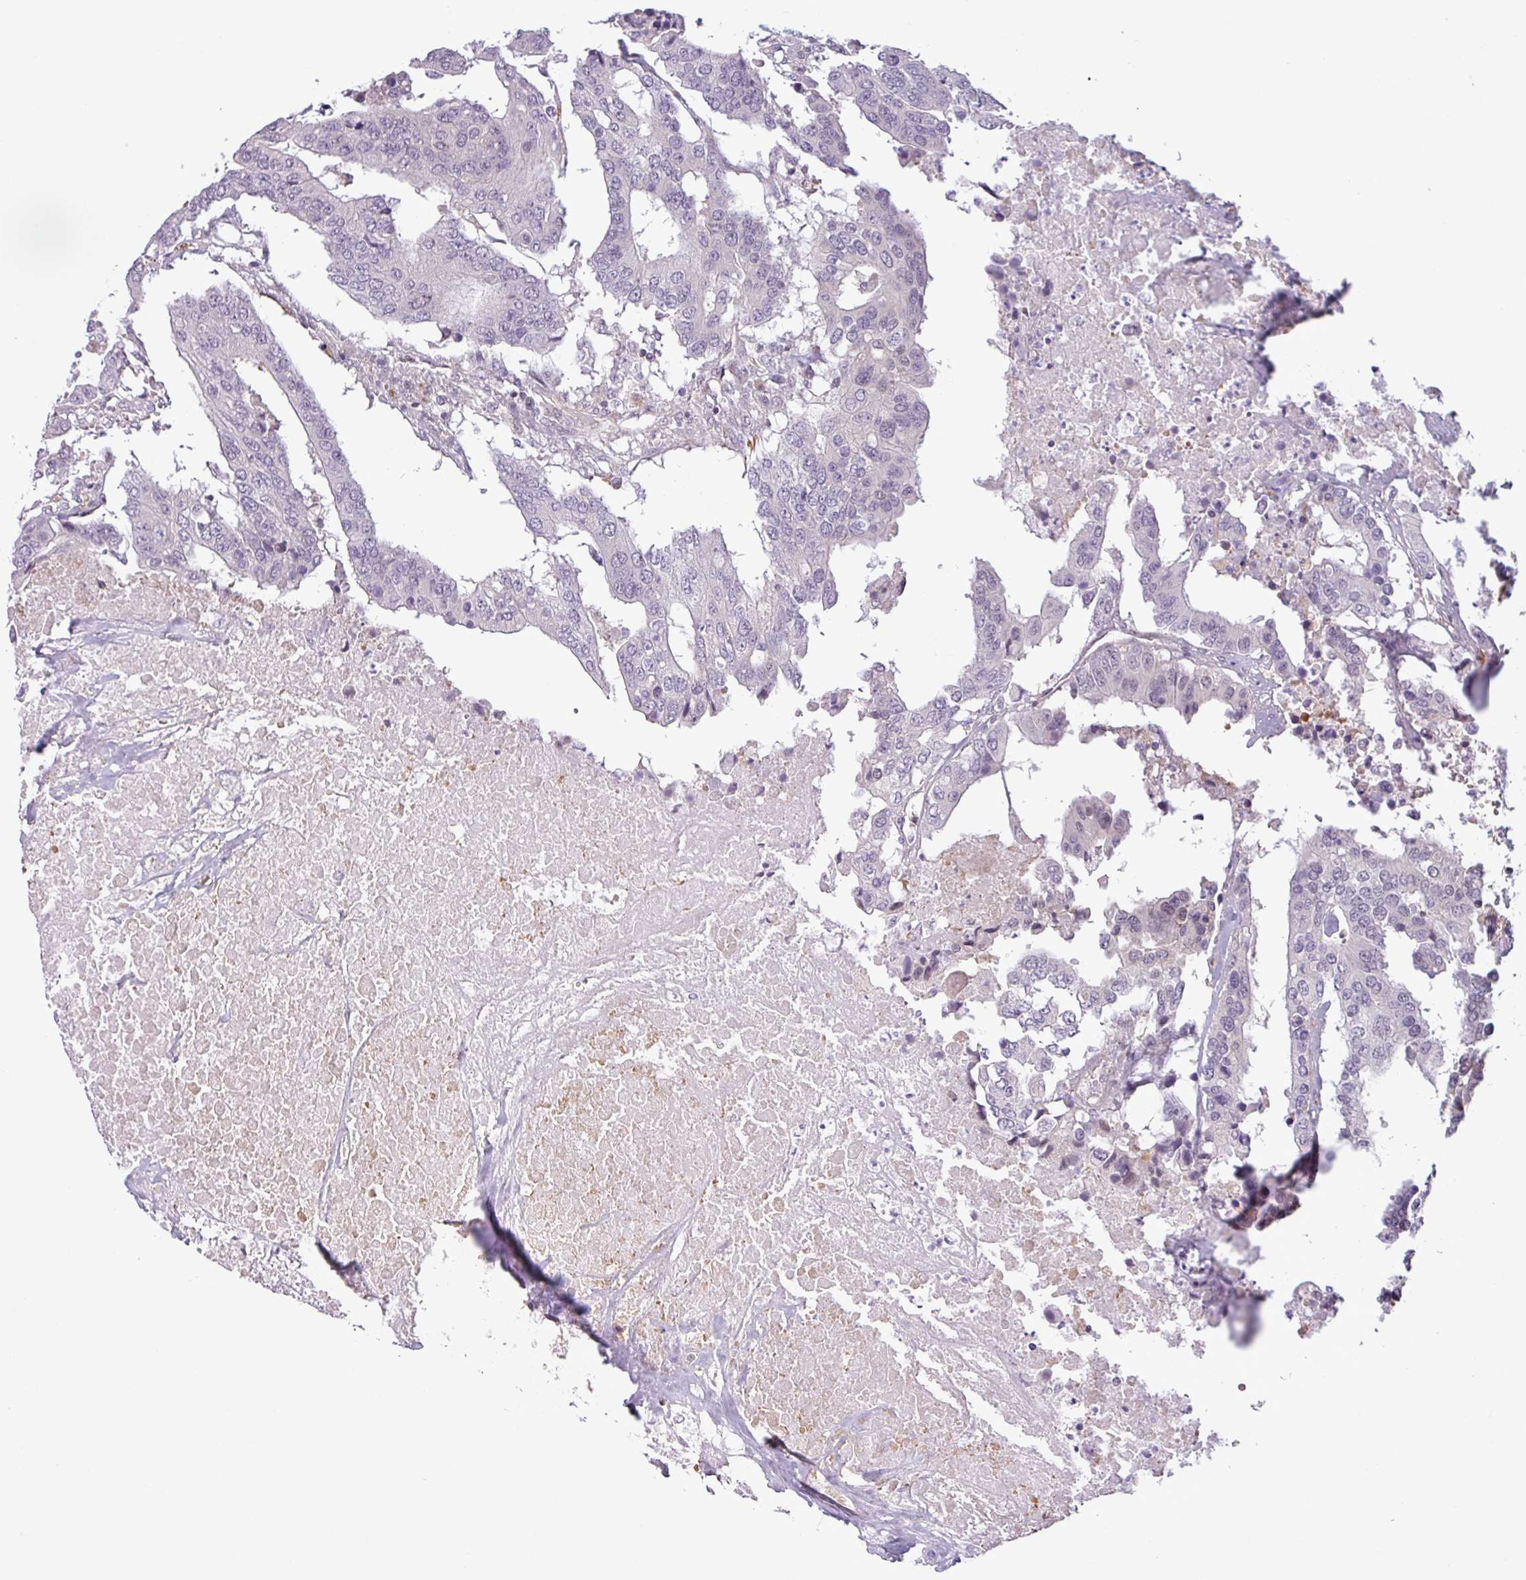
{"staining": {"intensity": "negative", "quantity": "none", "location": "none"}, "tissue": "colorectal cancer", "cell_type": "Tumor cells", "image_type": "cancer", "snomed": [{"axis": "morphology", "description": "Adenocarcinoma, NOS"}, {"axis": "topography", "description": "Colon"}], "caption": "Immunohistochemistry of human adenocarcinoma (colorectal) shows no staining in tumor cells.", "gene": "CCDC144A", "patient": {"sex": "male", "age": 77}}